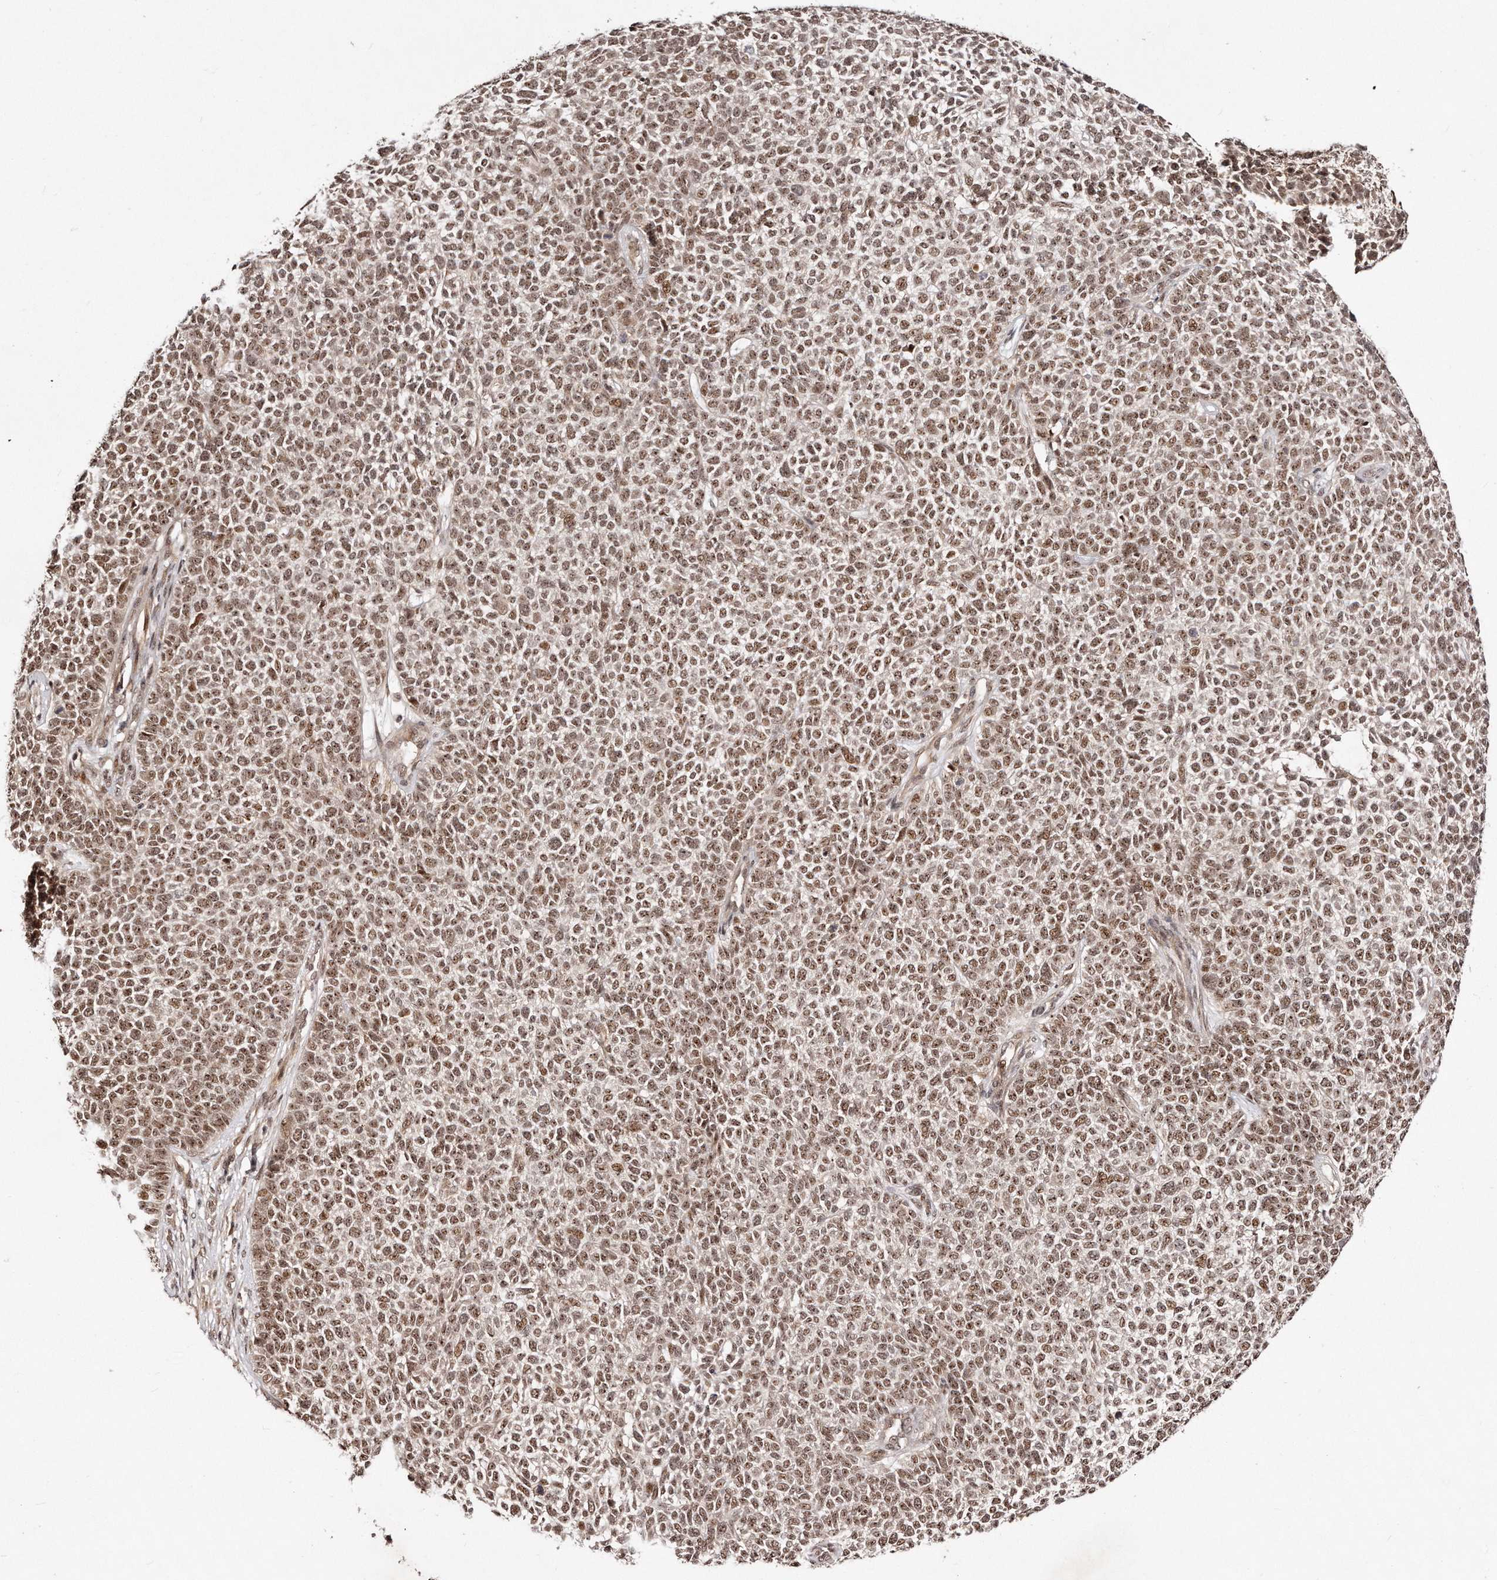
{"staining": {"intensity": "moderate", "quantity": ">75%", "location": "nuclear"}, "tissue": "skin cancer", "cell_type": "Tumor cells", "image_type": "cancer", "snomed": [{"axis": "morphology", "description": "Basal cell carcinoma"}, {"axis": "topography", "description": "Skin"}], "caption": "Basal cell carcinoma (skin) was stained to show a protein in brown. There is medium levels of moderate nuclear expression in approximately >75% of tumor cells. The staining was performed using DAB to visualize the protein expression in brown, while the nuclei were stained in blue with hematoxylin (Magnification: 20x).", "gene": "SOX4", "patient": {"sex": "female", "age": 84}}